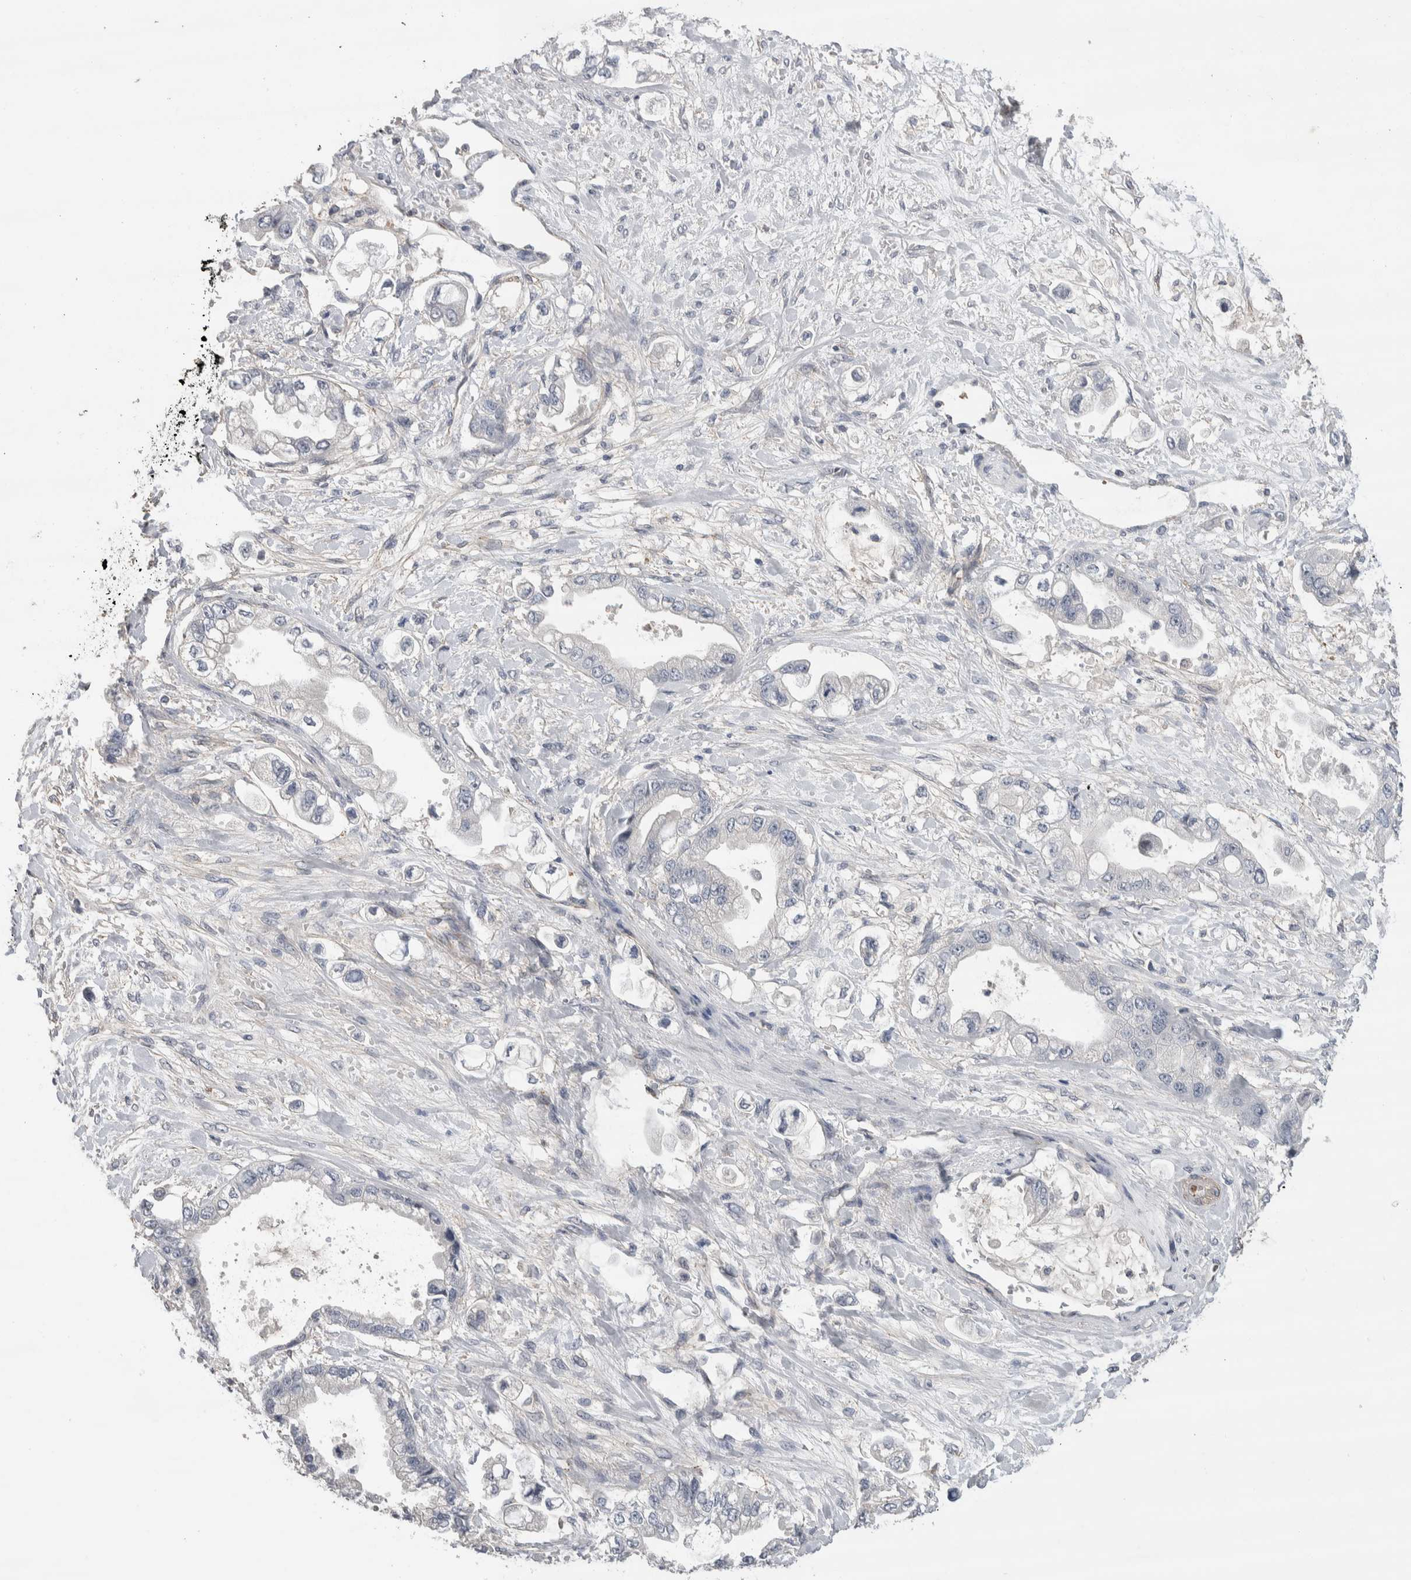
{"staining": {"intensity": "negative", "quantity": "none", "location": "none"}, "tissue": "stomach cancer", "cell_type": "Tumor cells", "image_type": "cancer", "snomed": [{"axis": "morphology", "description": "Adenocarcinoma, NOS"}, {"axis": "topography", "description": "Stomach"}], "caption": "Photomicrograph shows no protein expression in tumor cells of stomach cancer tissue.", "gene": "GCNA", "patient": {"sex": "male", "age": 62}}